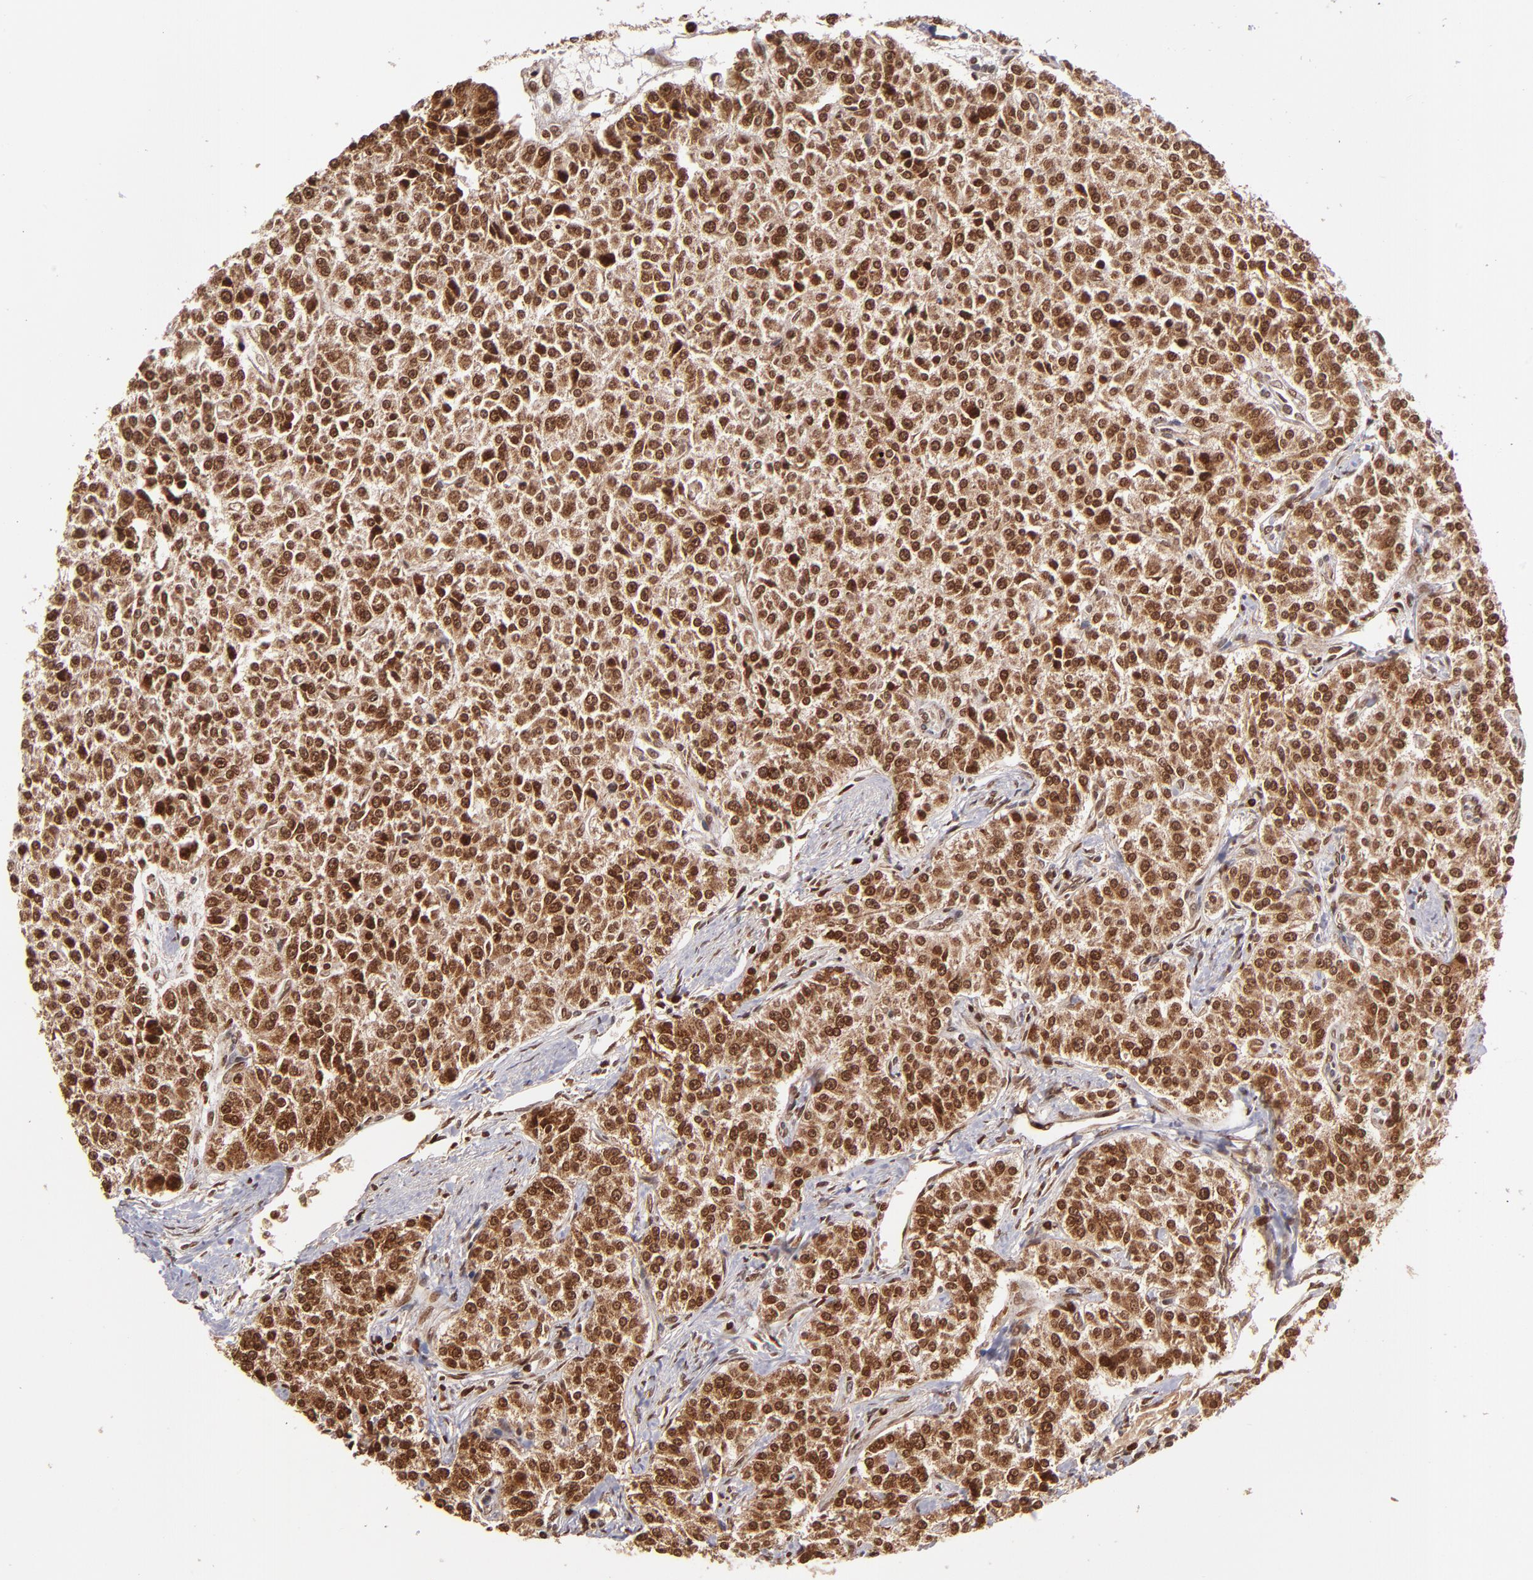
{"staining": {"intensity": "strong", "quantity": ">75%", "location": "cytoplasmic/membranous,nuclear"}, "tissue": "carcinoid", "cell_type": "Tumor cells", "image_type": "cancer", "snomed": [{"axis": "morphology", "description": "Carcinoid, malignant, NOS"}, {"axis": "topography", "description": "Stomach"}], "caption": "Immunohistochemical staining of human carcinoid reveals high levels of strong cytoplasmic/membranous and nuclear protein positivity in about >75% of tumor cells.", "gene": "TOP1MT", "patient": {"sex": "female", "age": 76}}